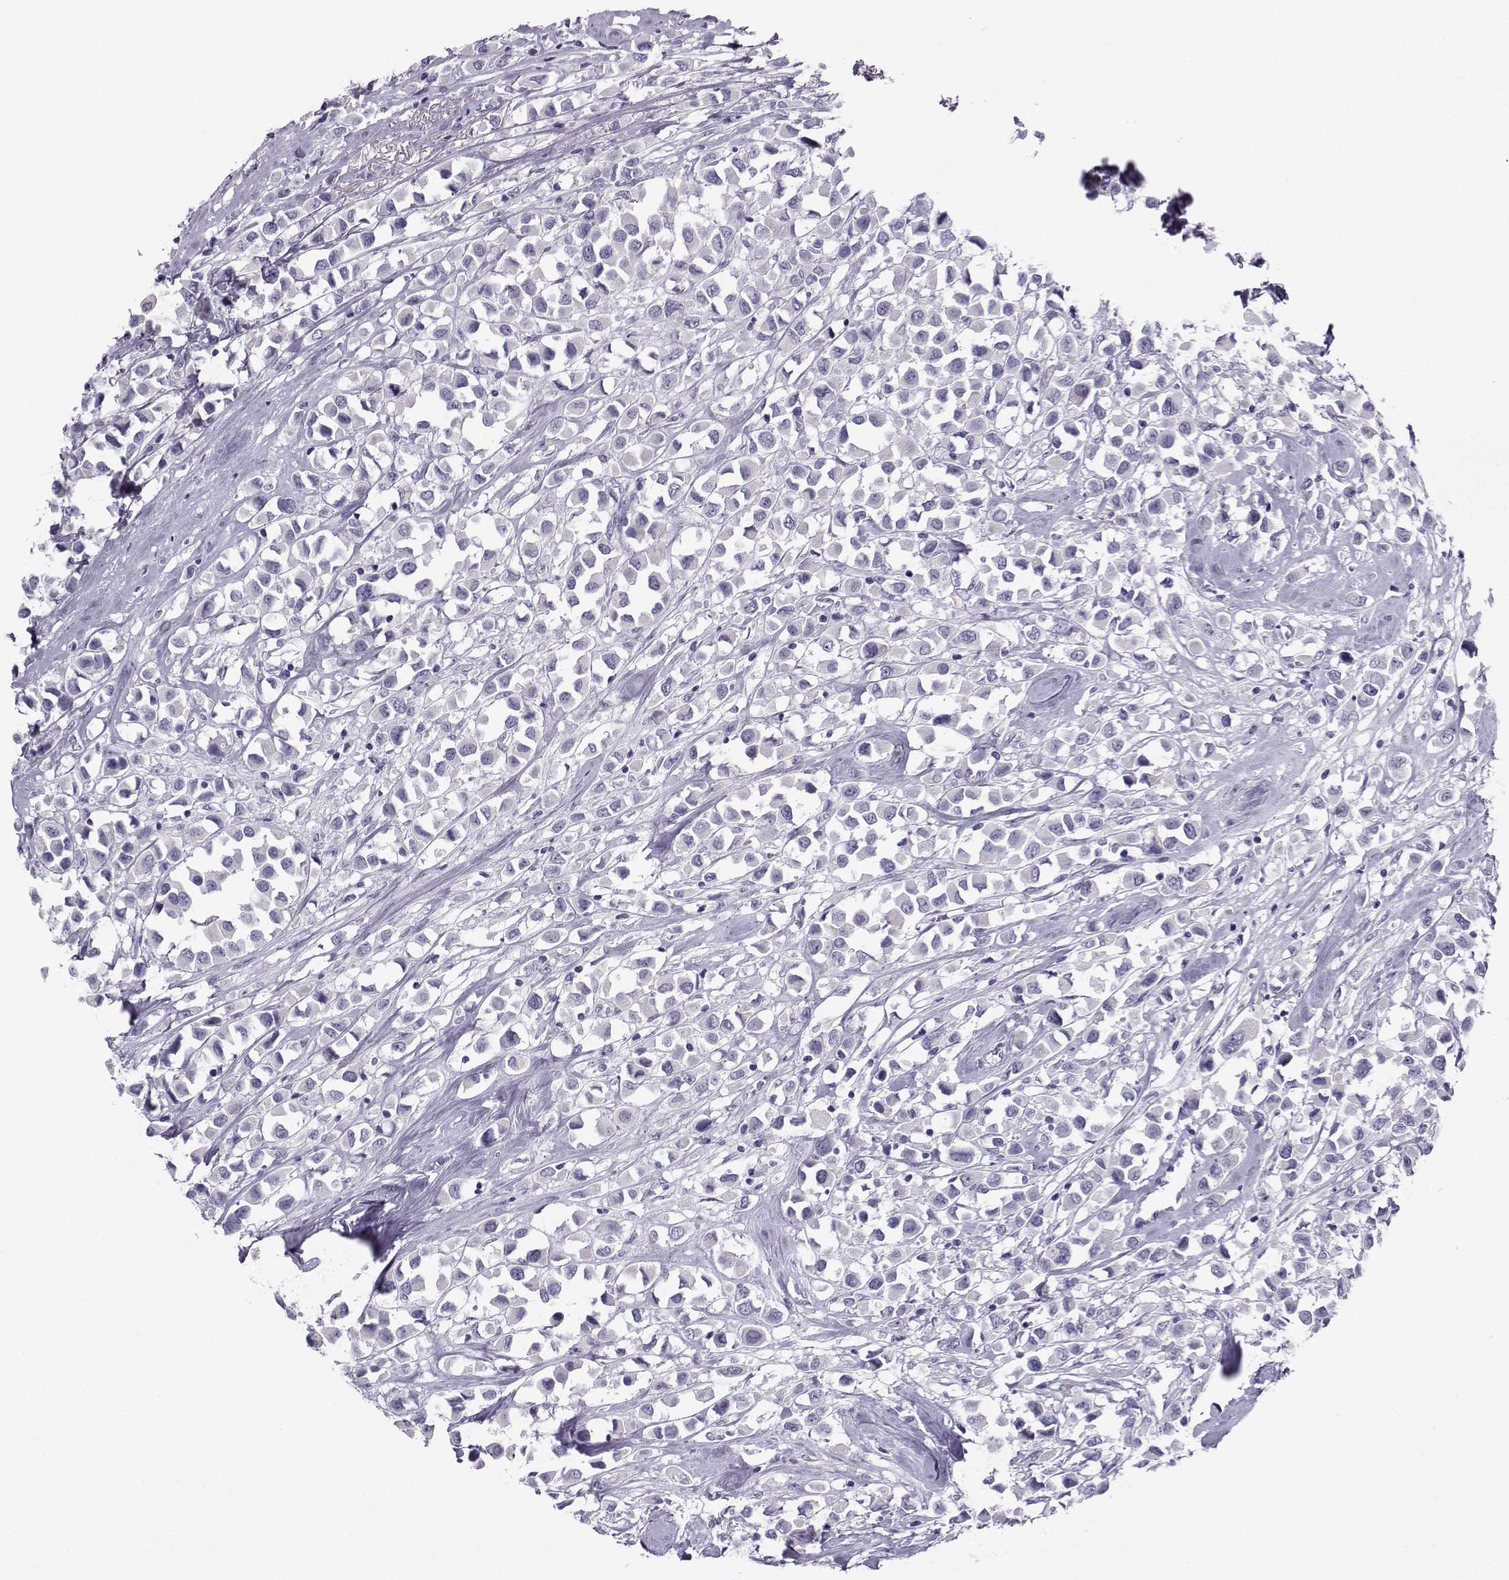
{"staining": {"intensity": "negative", "quantity": "none", "location": "none"}, "tissue": "breast cancer", "cell_type": "Tumor cells", "image_type": "cancer", "snomed": [{"axis": "morphology", "description": "Duct carcinoma"}, {"axis": "topography", "description": "Breast"}], "caption": "IHC of breast cancer (infiltrating ductal carcinoma) exhibits no expression in tumor cells. (DAB immunohistochemistry (IHC), high magnification).", "gene": "ARMC2", "patient": {"sex": "female", "age": 61}}